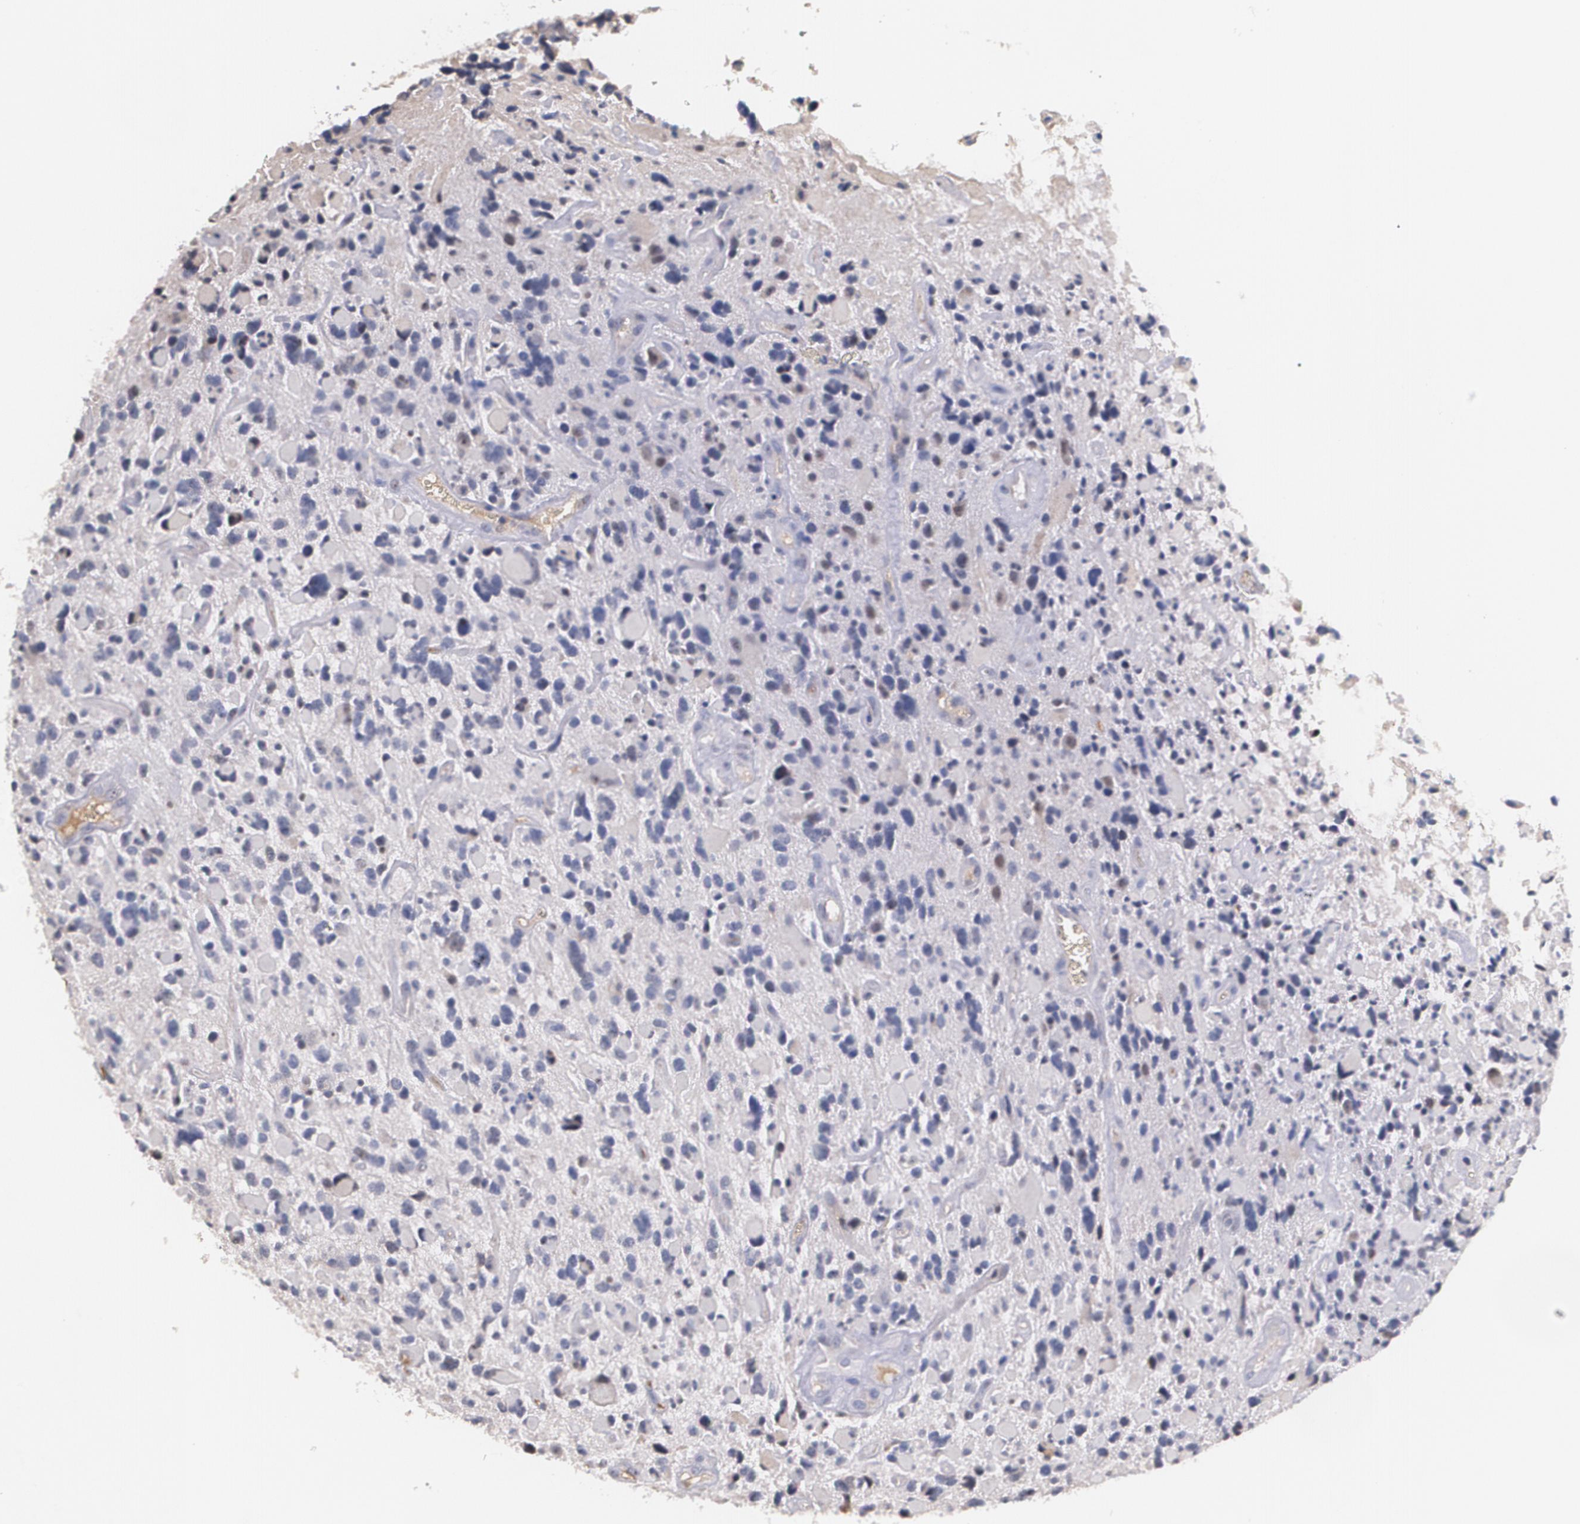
{"staining": {"intensity": "negative", "quantity": "none", "location": "none"}, "tissue": "glioma", "cell_type": "Tumor cells", "image_type": "cancer", "snomed": [{"axis": "morphology", "description": "Glioma, malignant, High grade"}, {"axis": "topography", "description": "Brain"}], "caption": "The immunohistochemistry (IHC) image has no significant staining in tumor cells of glioma tissue. (IHC, brightfield microscopy, high magnification).", "gene": "AMBP", "patient": {"sex": "female", "age": 37}}